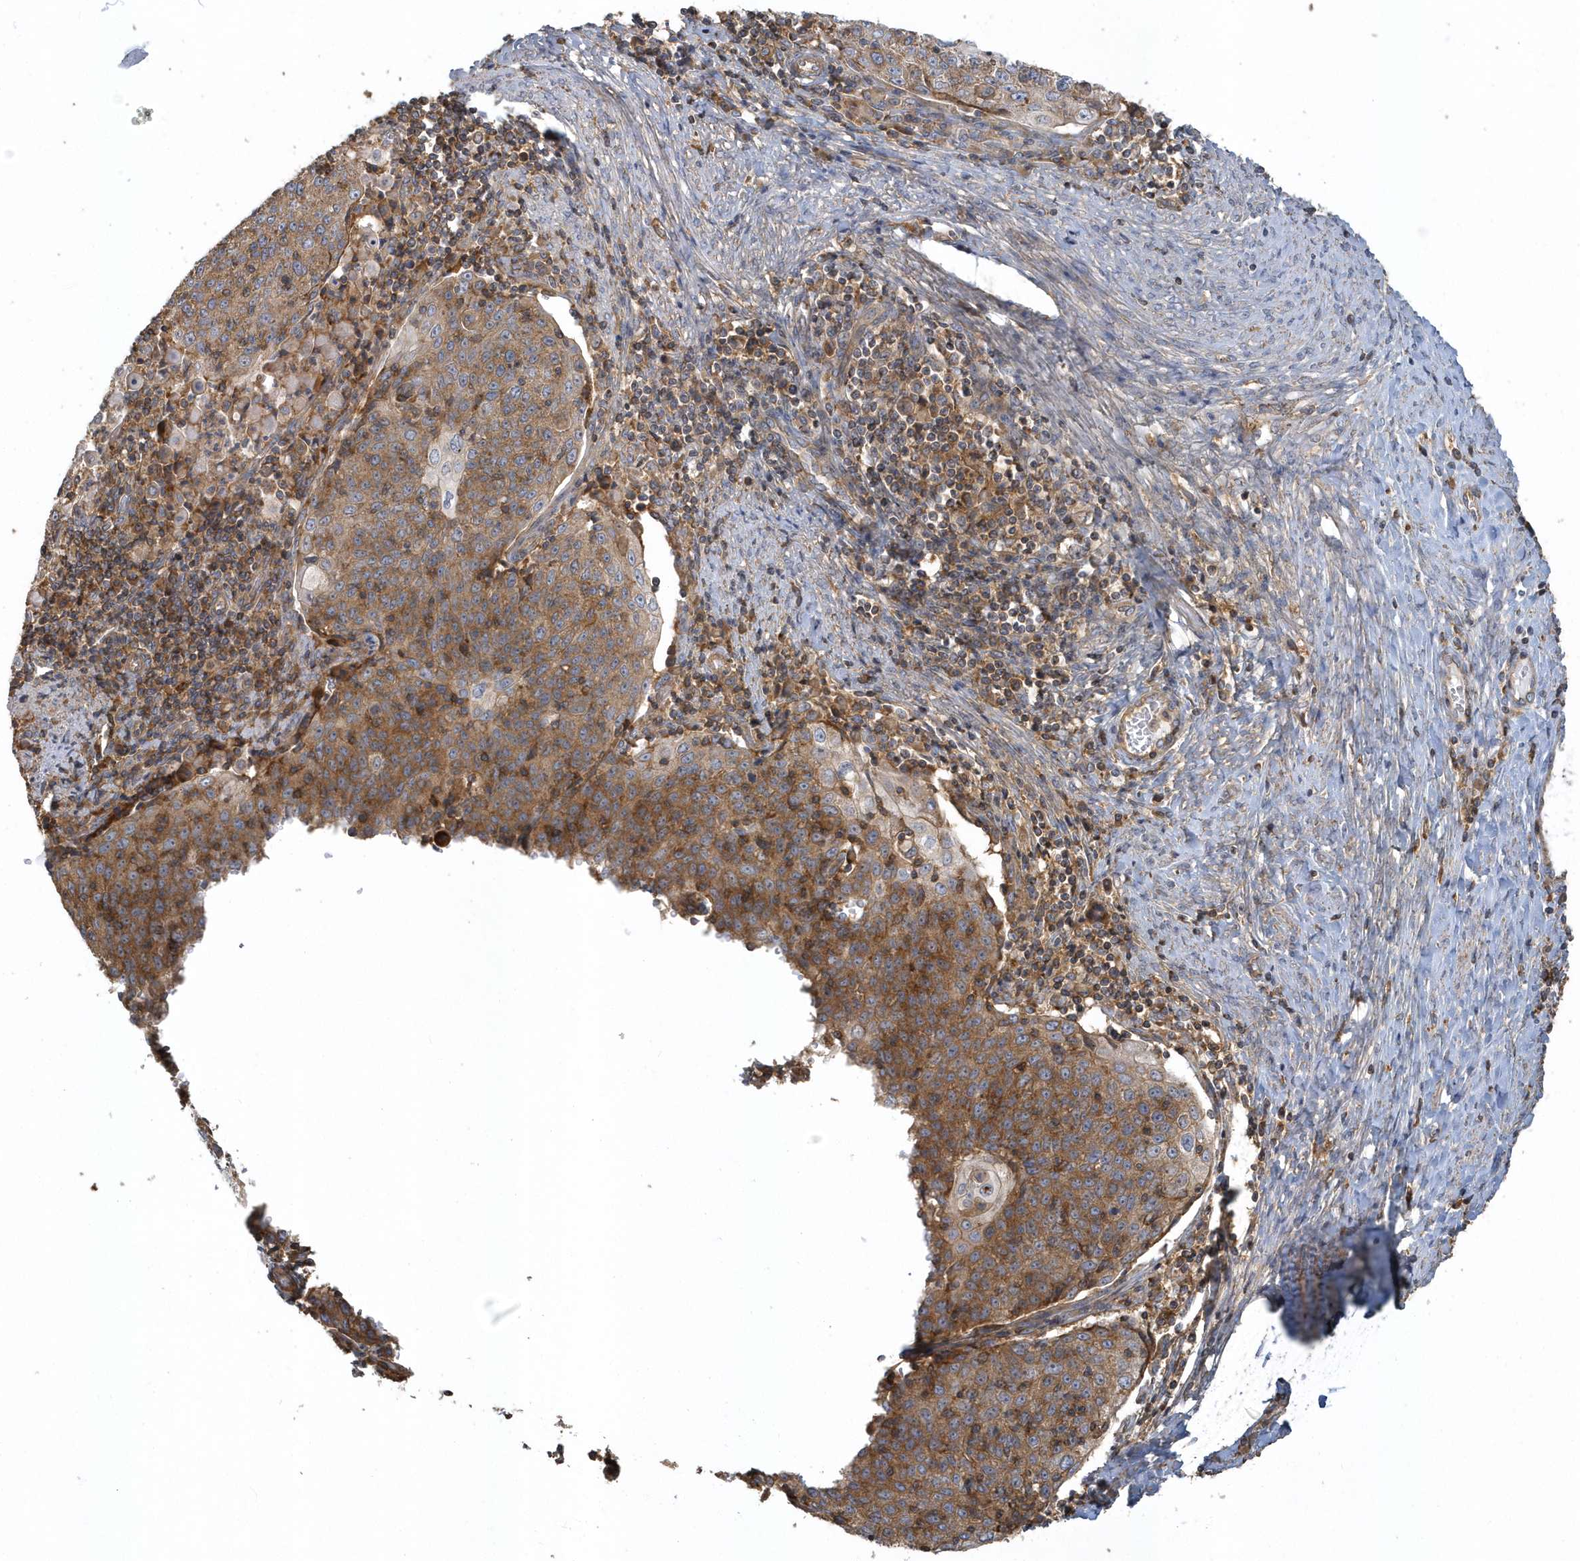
{"staining": {"intensity": "moderate", "quantity": ">75%", "location": "cytoplasmic/membranous"}, "tissue": "cervical cancer", "cell_type": "Tumor cells", "image_type": "cancer", "snomed": [{"axis": "morphology", "description": "Squamous cell carcinoma, NOS"}, {"axis": "topography", "description": "Cervix"}], "caption": "IHC (DAB (3,3'-diaminobenzidine)) staining of human squamous cell carcinoma (cervical) displays moderate cytoplasmic/membranous protein positivity in about >75% of tumor cells.", "gene": "TRAIP", "patient": {"sex": "female", "age": 48}}